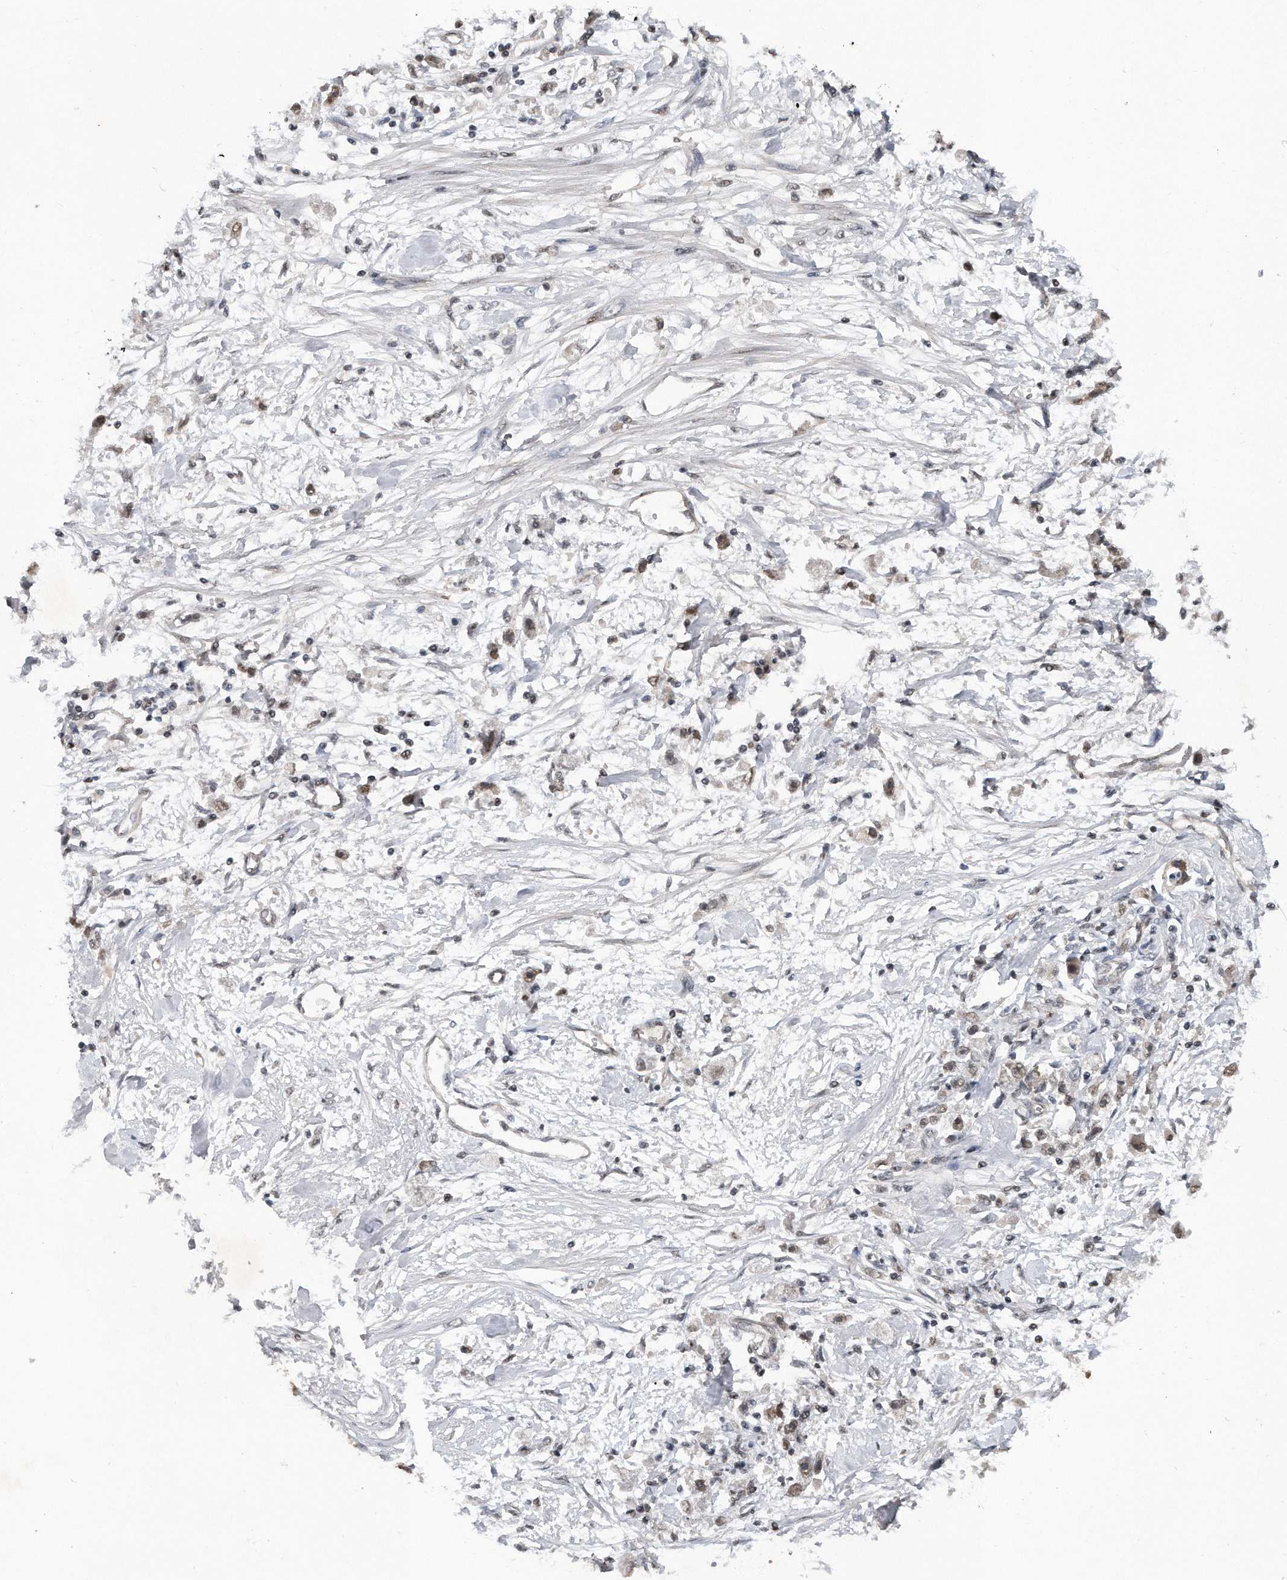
{"staining": {"intensity": "negative", "quantity": "none", "location": "none"}, "tissue": "stomach cancer", "cell_type": "Tumor cells", "image_type": "cancer", "snomed": [{"axis": "morphology", "description": "Adenocarcinoma, NOS"}, {"axis": "topography", "description": "Stomach"}], "caption": "IHC photomicrograph of neoplastic tissue: human stomach adenocarcinoma stained with DAB (3,3'-diaminobenzidine) displays no significant protein positivity in tumor cells.", "gene": "TP53INP1", "patient": {"sex": "female", "age": 59}}